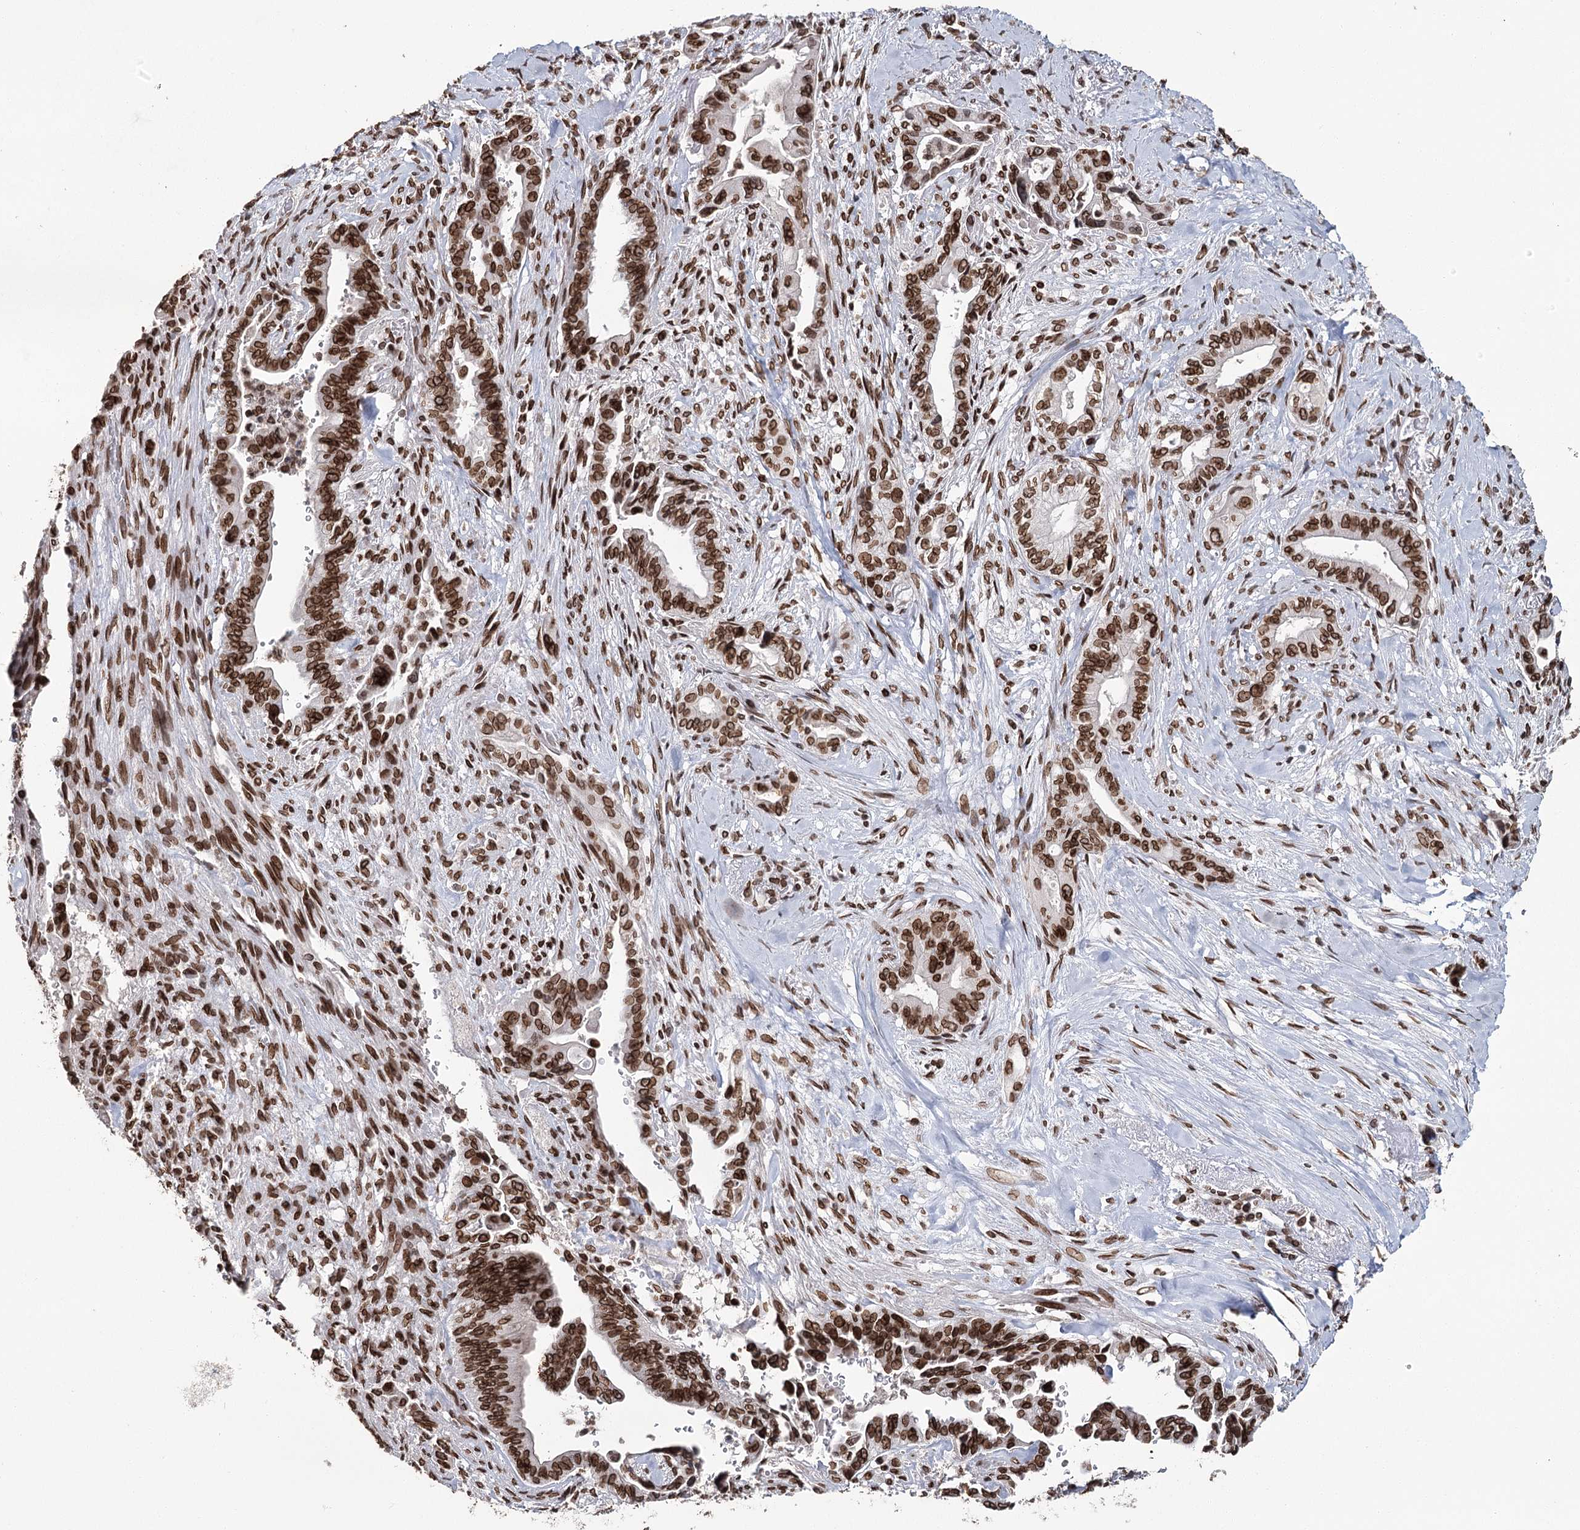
{"staining": {"intensity": "strong", "quantity": ">75%", "location": "cytoplasmic/membranous,nuclear"}, "tissue": "pancreatic cancer", "cell_type": "Tumor cells", "image_type": "cancer", "snomed": [{"axis": "morphology", "description": "Adenocarcinoma, NOS"}, {"axis": "topography", "description": "Pancreas"}], "caption": "Immunohistochemical staining of human pancreatic cancer exhibits high levels of strong cytoplasmic/membranous and nuclear positivity in about >75% of tumor cells.", "gene": "KIAA0930", "patient": {"sex": "male", "age": 70}}